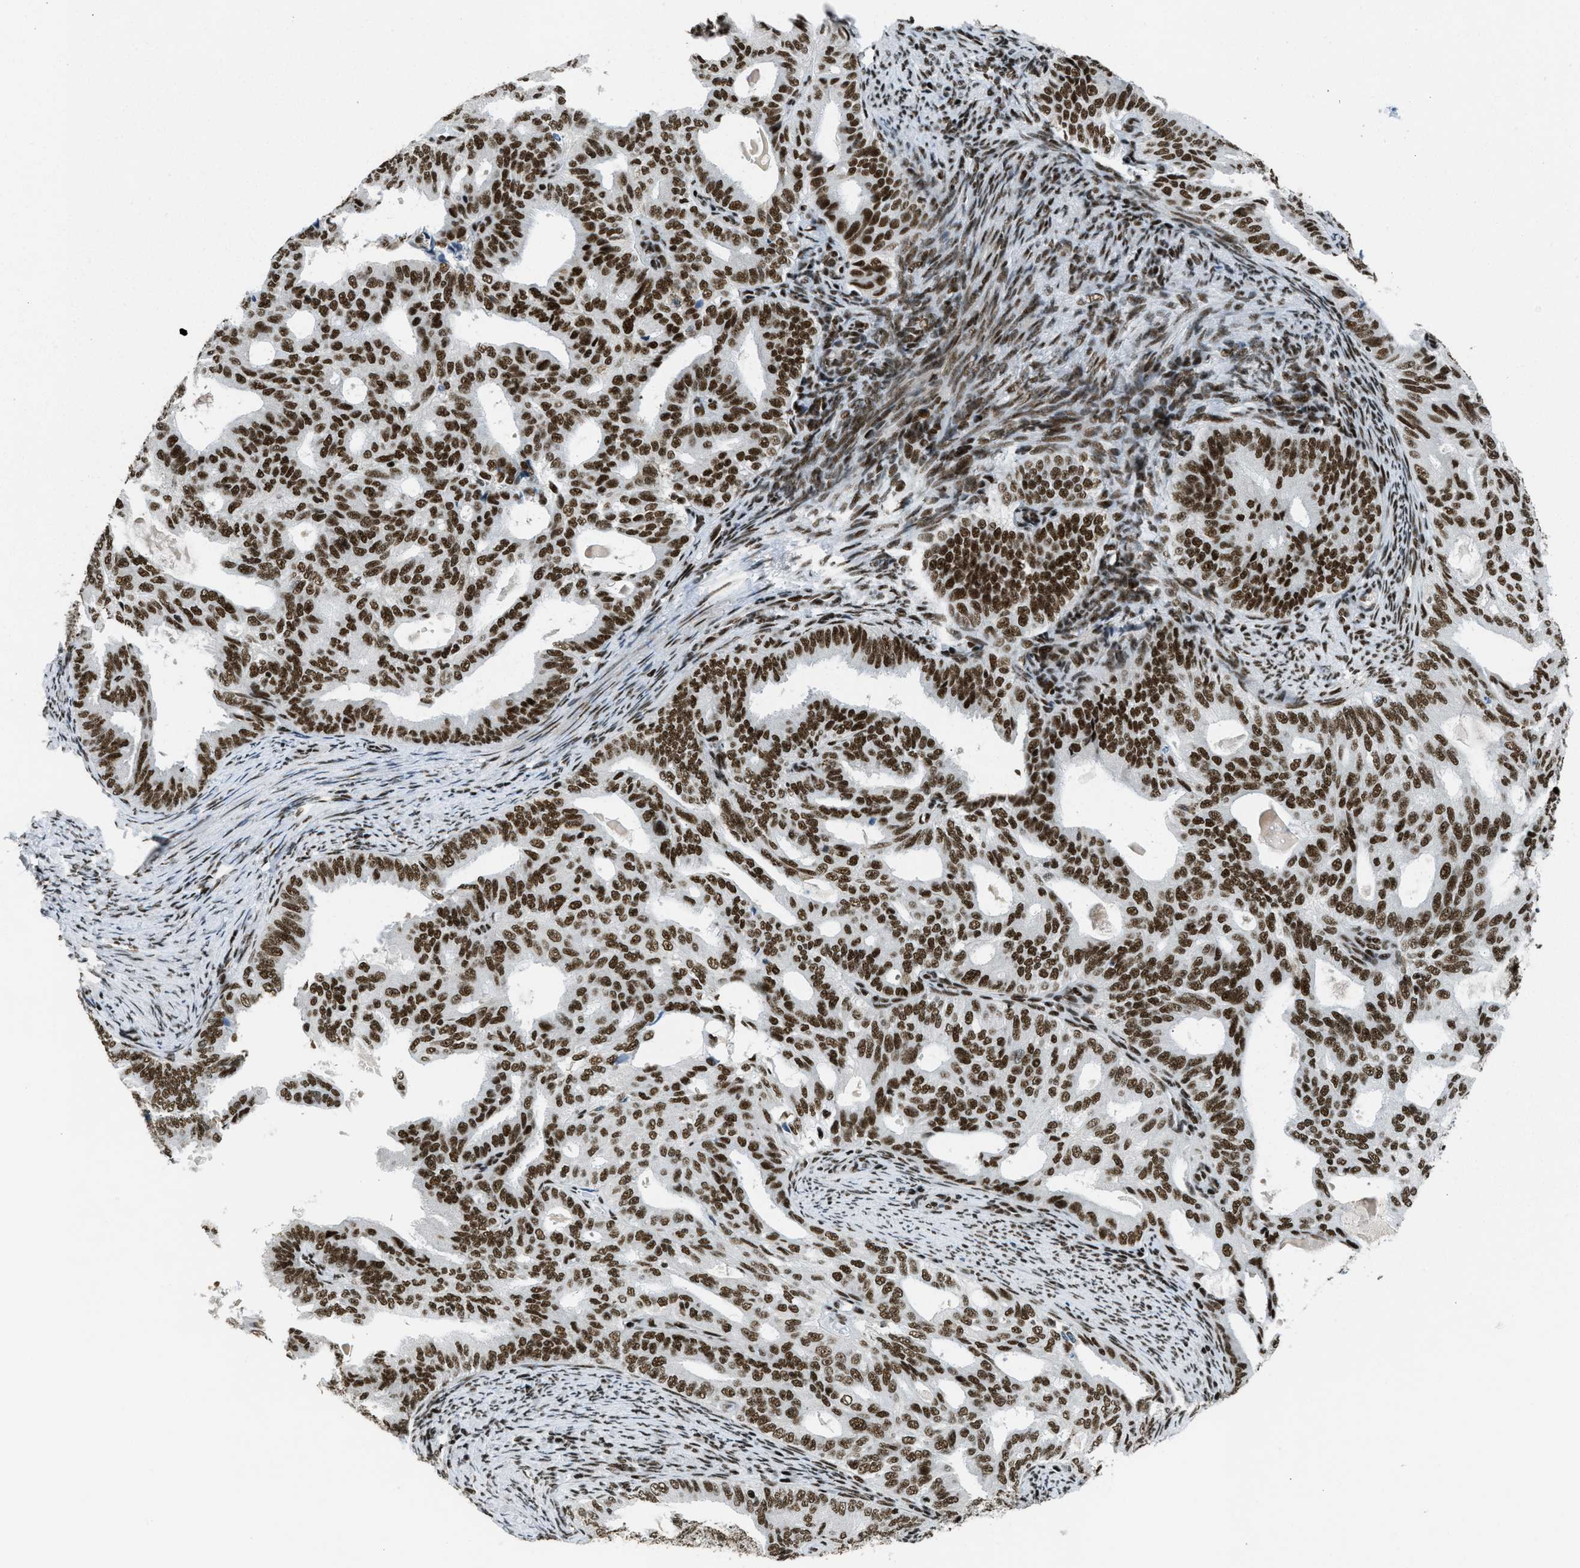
{"staining": {"intensity": "strong", "quantity": ">75%", "location": "nuclear"}, "tissue": "endometrial cancer", "cell_type": "Tumor cells", "image_type": "cancer", "snomed": [{"axis": "morphology", "description": "Adenocarcinoma, NOS"}, {"axis": "topography", "description": "Endometrium"}], "caption": "About >75% of tumor cells in human endometrial adenocarcinoma exhibit strong nuclear protein staining as visualized by brown immunohistochemical staining.", "gene": "SCAF4", "patient": {"sex": "female", "age": 58}}